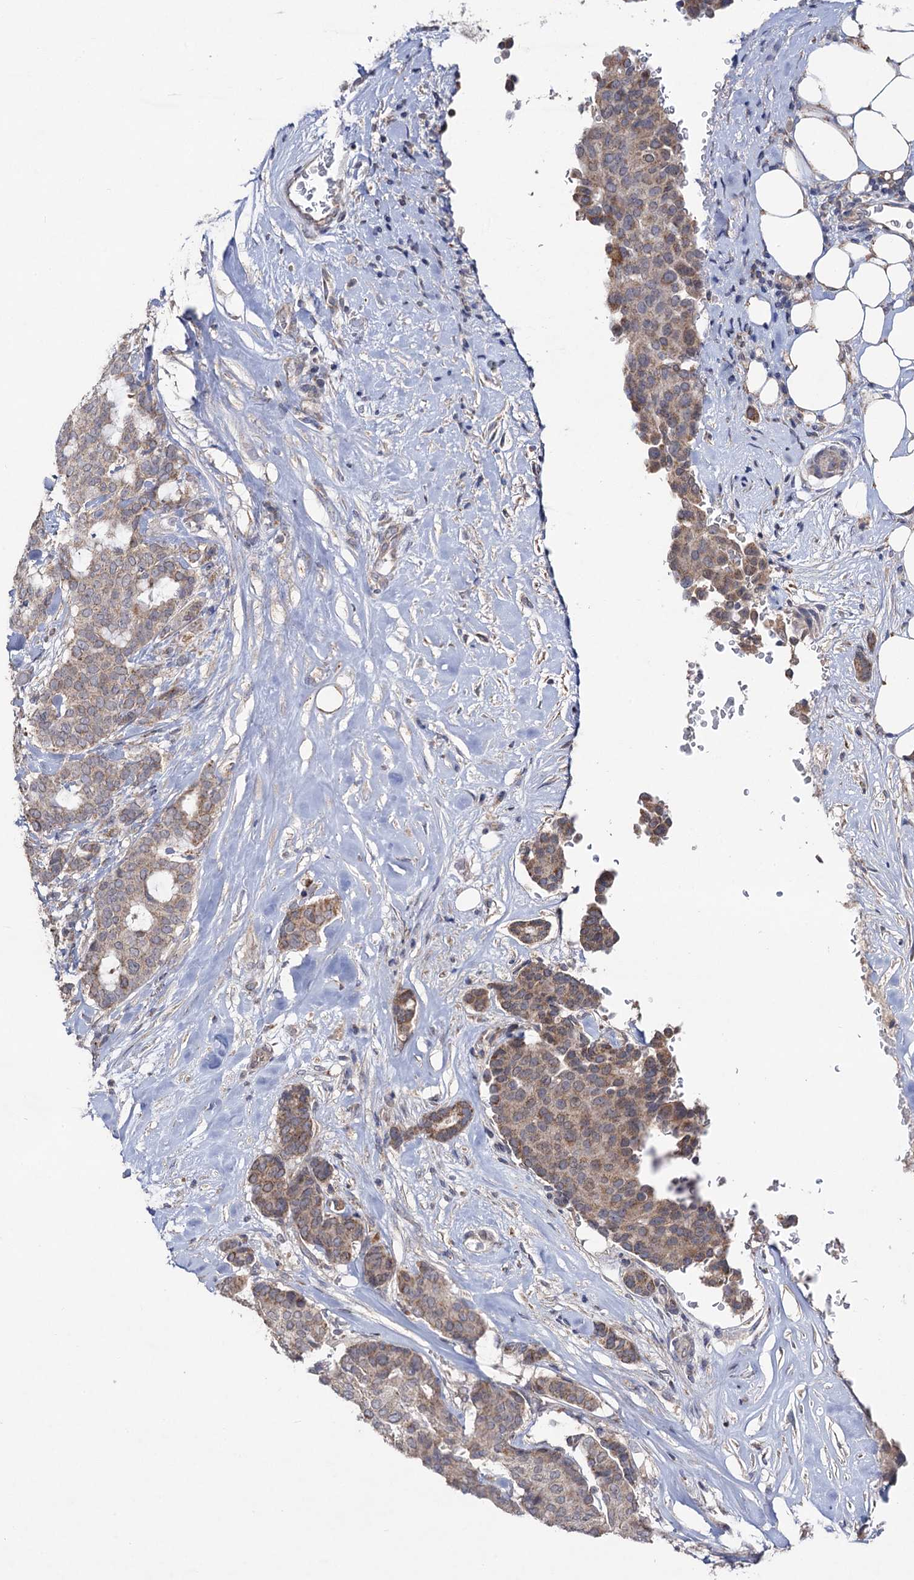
{"staining": {"intensity": "weak", "quantity": ">75%", "location": "cytoplasmic/membranous"}, "tissue": "breast cancer", "cell_type": "Tumor cells", "image_type": "cancer", "snomed": [{"axis": "morphology", "description": "Duct carcinoma"}, {"axis": "topography", "description": "Breast"}], "caption": "This micrograph displays intraductal carcinoma (breast) stained with immunohistochemistry (IHC) to label a protein in brown. The cytoplasmic/membranous of tumor cells show weak positivity for the protein. Nuclei are counter-stained blue.", "gene": "VPS37D", "patient": {"sex": "female", "age": 75}}